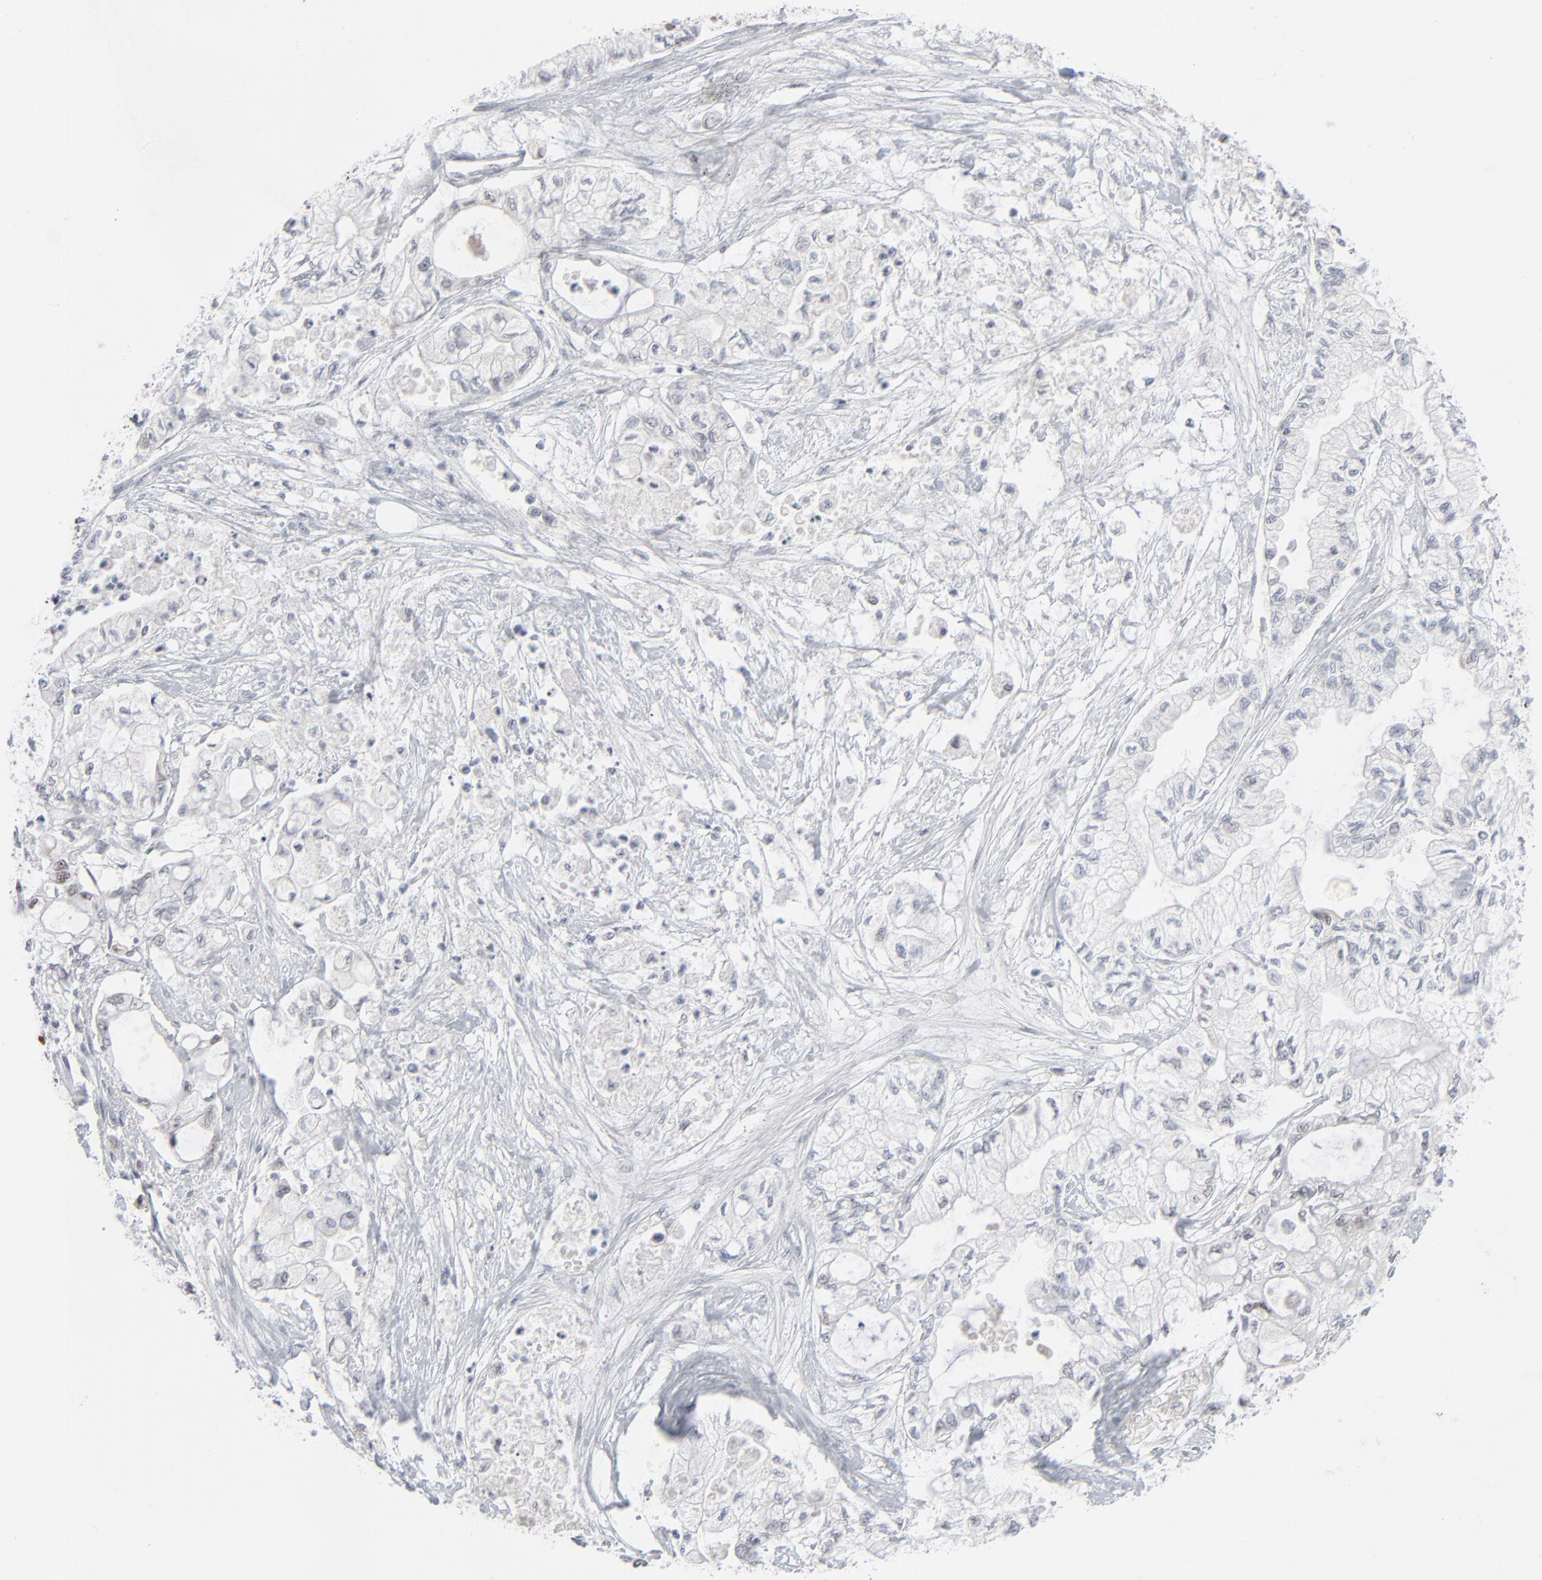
{"staining": {"intensity": "weak", "quantity": "<25%", "location": "nuclear"}, "tissue": "pancreatic cancer", "cell_type": "Tumor cells", "image_type": "cancer", "snomed": [{"axis": "morphology", "description": "Adenocarcinoma, NOS"}, {"axis": "topography", "description": "Pancreas"}], "caption": "Histopathology image shows no significant protein positivity in tumor cells of adenocarcinoma (pancreatic).", "gene": "MPHOSPH6", "patient": {"sex": "male", "age": 79}}